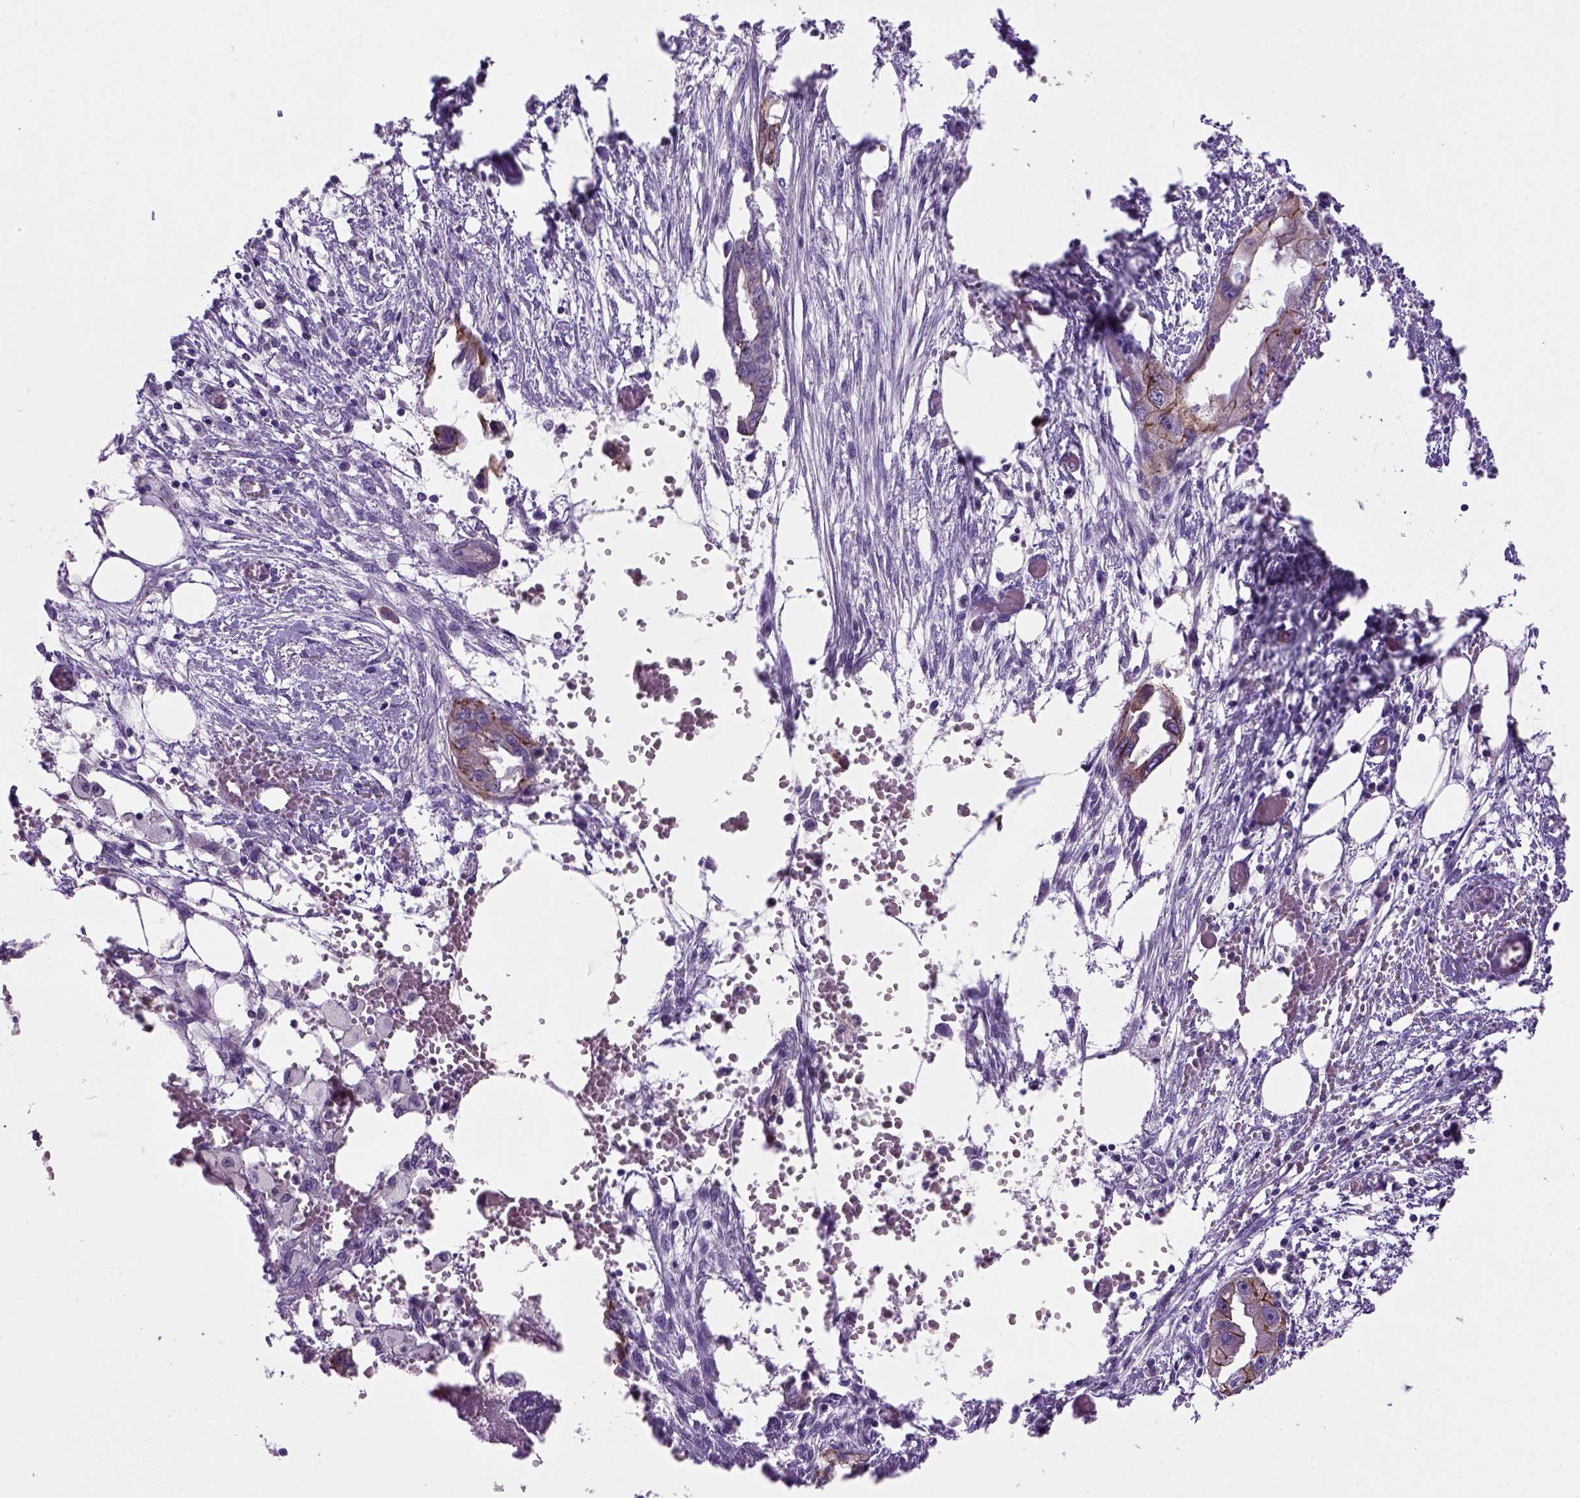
{"staining": {"intensity": "moderate", "quantity": "25%-75%", "location": "cytoplasmic/membranous"}, "tissue": "endometrial cancer", "cell_type": "Tumor cells", "image_type": "cancer", "snomed": [{"axis": "morphology", "description": "Adenocarcinoma, NOS"}, {"axis": "morphology", "description": "Adenocarcinoma, metastatic, NOS"}, {"axis": "topography", "description": "Adipose tissue"}, {"axis": "topography", "description": "Endometrium"}], "caption": "Protein expression analysis of human endometrial adenocarcinoma reveals moderate cytoplasmic/membranous staining in approximately 25%-75% of tumor cells. The staining is performed using DAB (3,3'-diaminobenzidine) brown chromogen to label protein expression. The nuclei are counter-stained blue using hematoxylin.", "gene": "CDH1", "patient": {"sex": "female", "age": 67}}